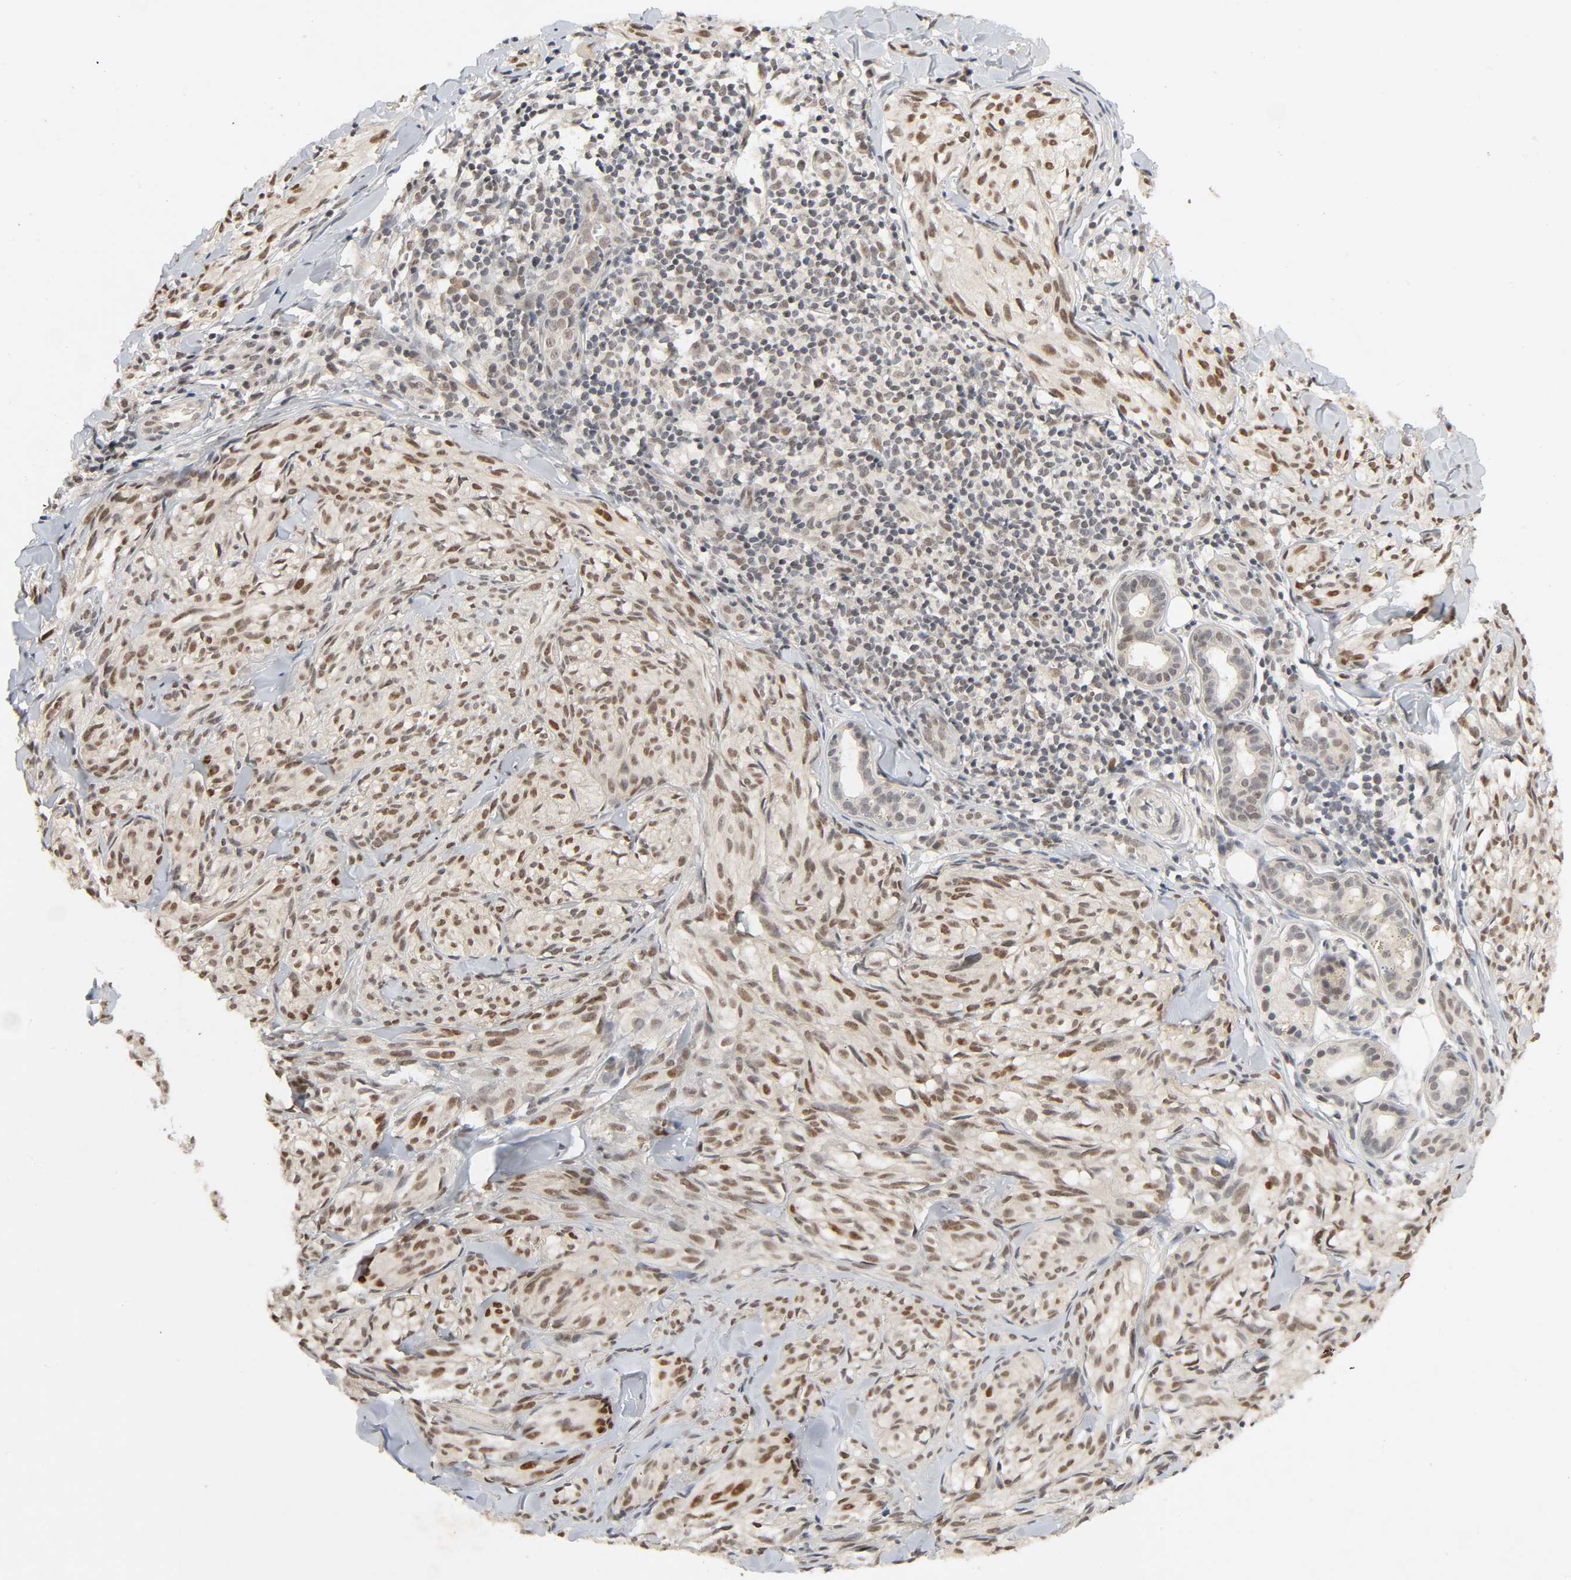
{"staining": {"intensity": "moderate", "quantity": ">75%", "location": "nuclear"}, "tissue": "melanoma", "cell_type": "Tumor cells", "image_type": "cancer", "snomed": [{"axis": "morphology", "description": "Malignant melanoma, Metastatic site"}, {"axis": "topography", "description": "Skin"}], "caption": "A brown stain labels moderate nuclear expression of a protein in melanoma tumor cells.", "gene": "SMARCD1", "patient": {"sex": "female", "age": 66}}